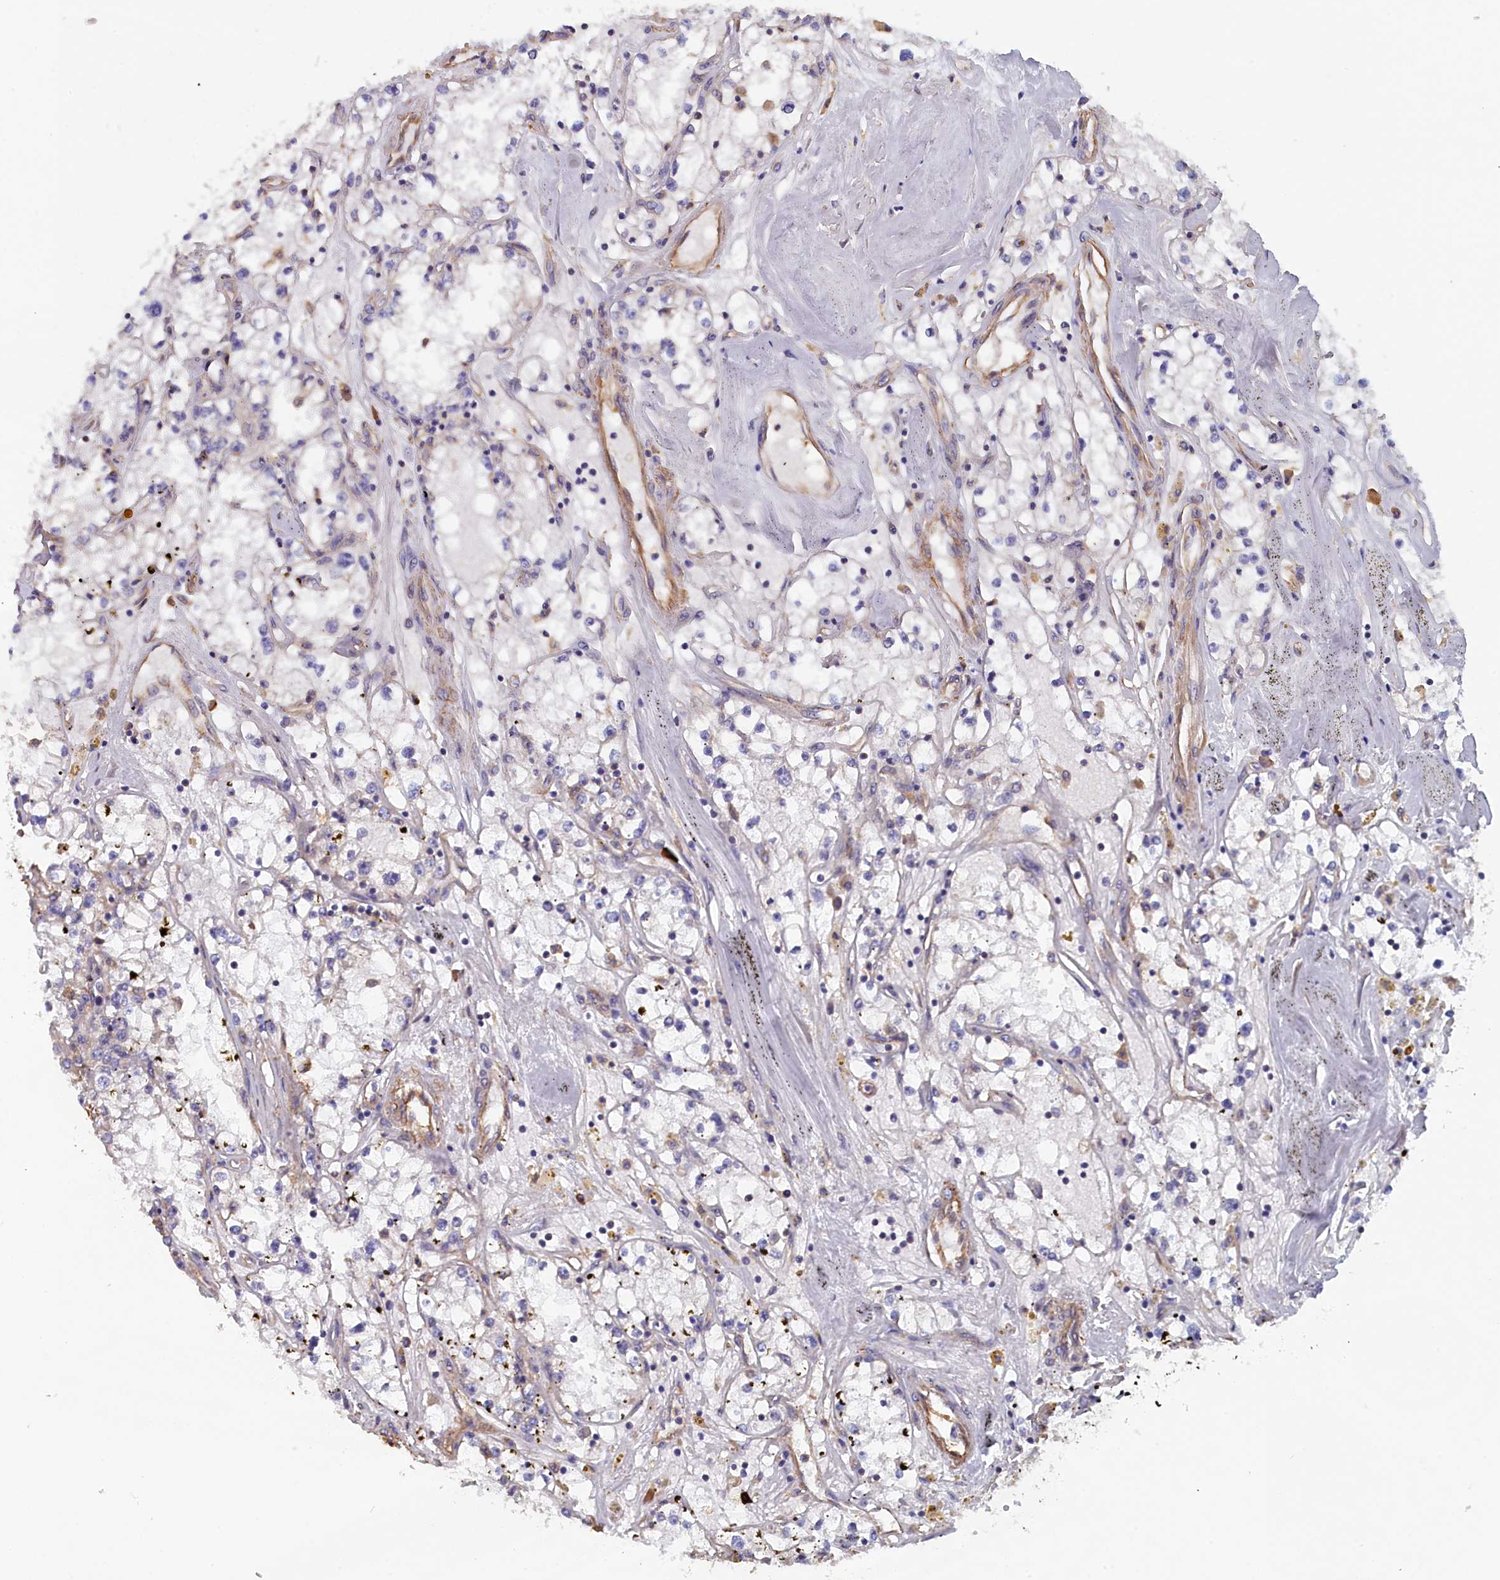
{"staining": {"intensity": "negative", "quantity": "none", "location": "none"}, "tissue": "renal cancer", "cell_type": "Tumor cells", "image_type": "cancer", "snomed": [{"axis": "morphology", "description": "Adenocarcinoma, NOS"}, {"axis": "topography", "description": "Kidney"}], "caption": "An immunohistochemistry (IHC) histopathology image of renal cancer (adenocarcinoma) is shown. There is no staining in tumor cells of renal cancer (adenocarcinoma).", "gene": "ANKRD2", "patient": {"sex": "male", "age": 56}}